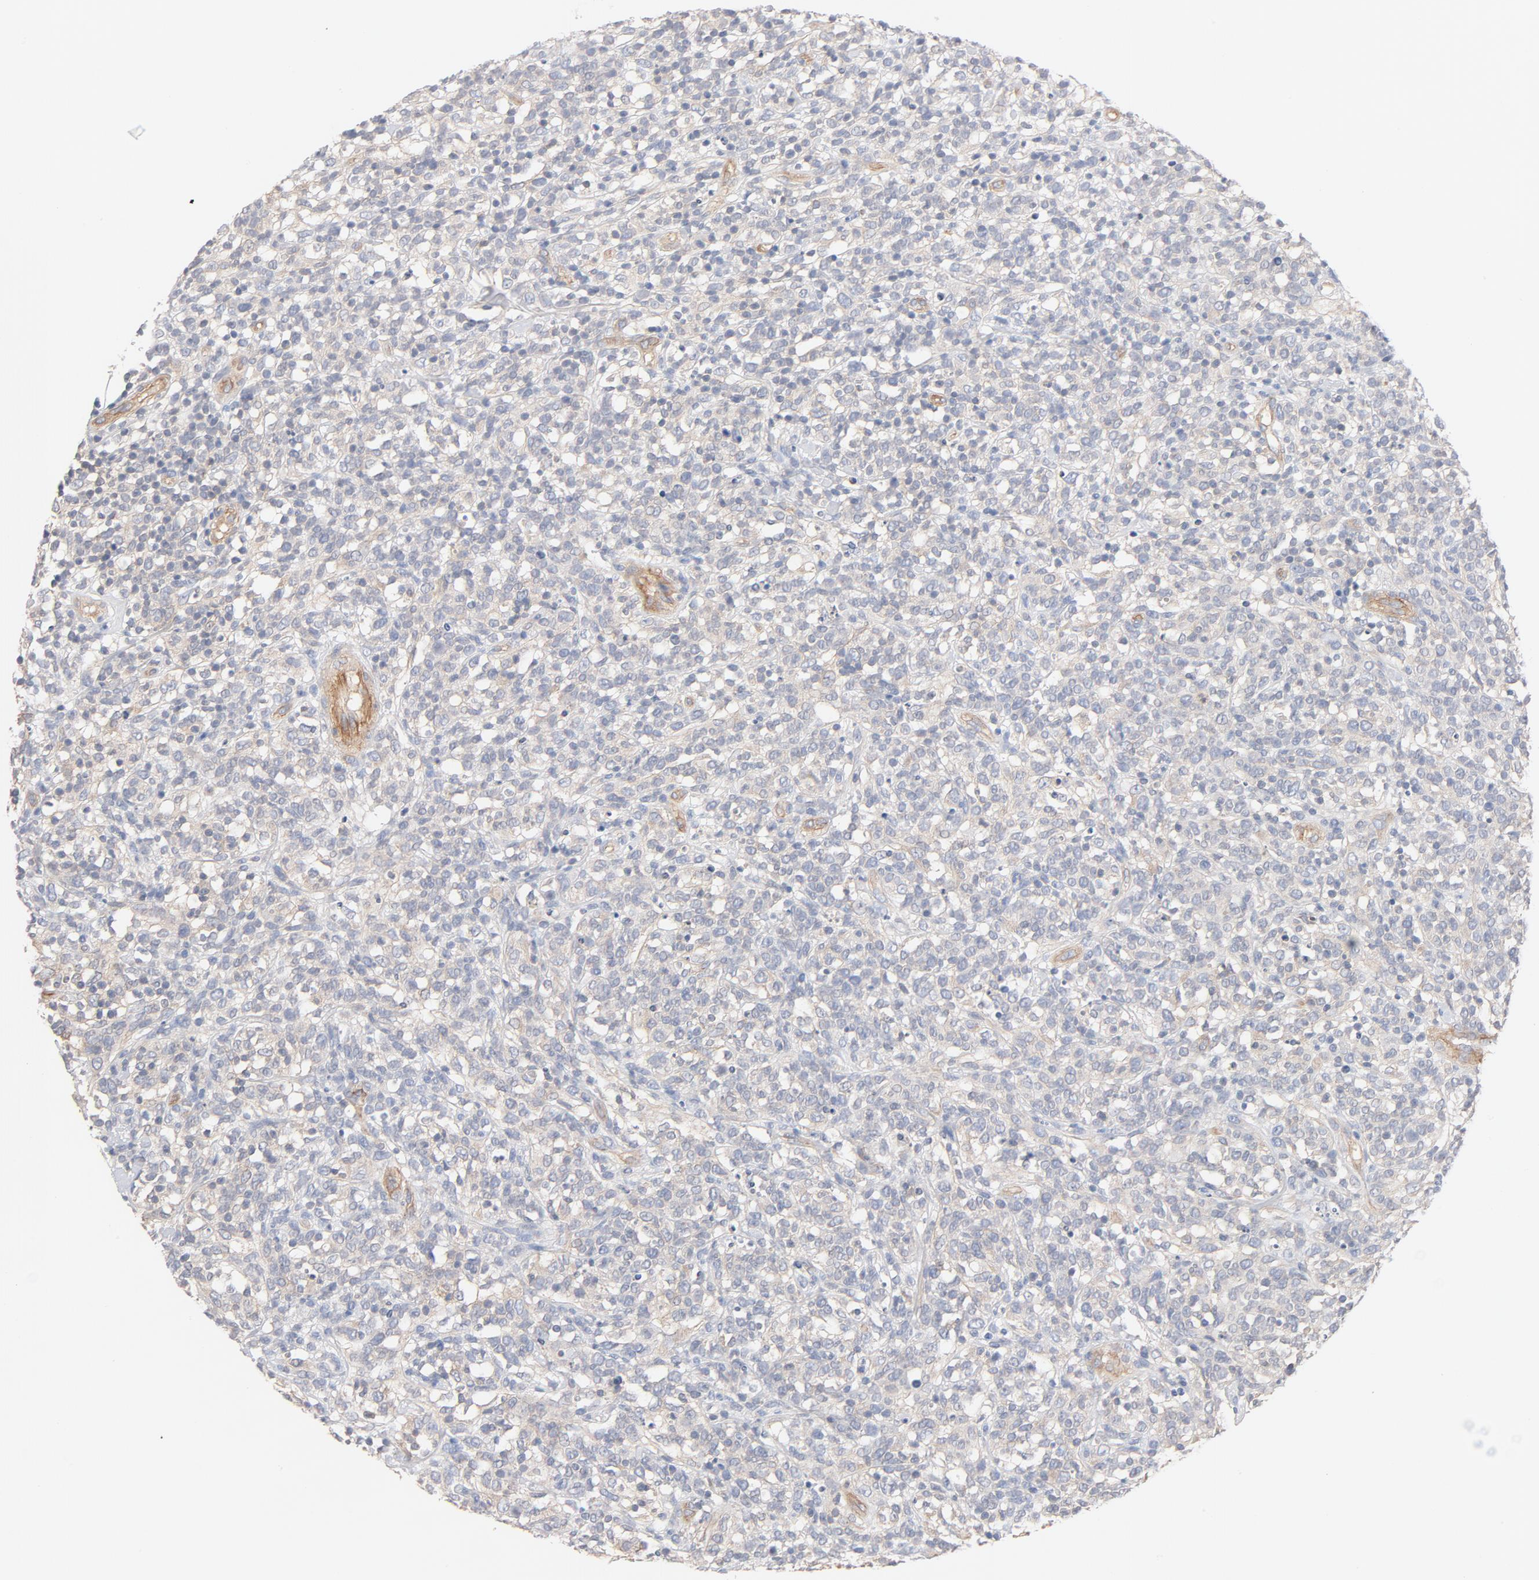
{"staining": {"intensity": "weak", "quantity": "<25%", "location": "cytoplasmic/membranous"}, "tissue": "lymphoma", "cell_type": "Tumor cells", "image_type": "cancer", "snomed": [{"axis": "morphology", "description": "Malignant lymphoma, non-Hodgkin's type, High grade"}, {"axis": "topography", "description": "Lymph node"}], "caption": "High power microscopy photomicrograph of an IHC micrograph of lymphoma, revealing no significant staining in tumor cells.", "gene": "STRN3", "patient": {"sex": "female", "age": 73}}